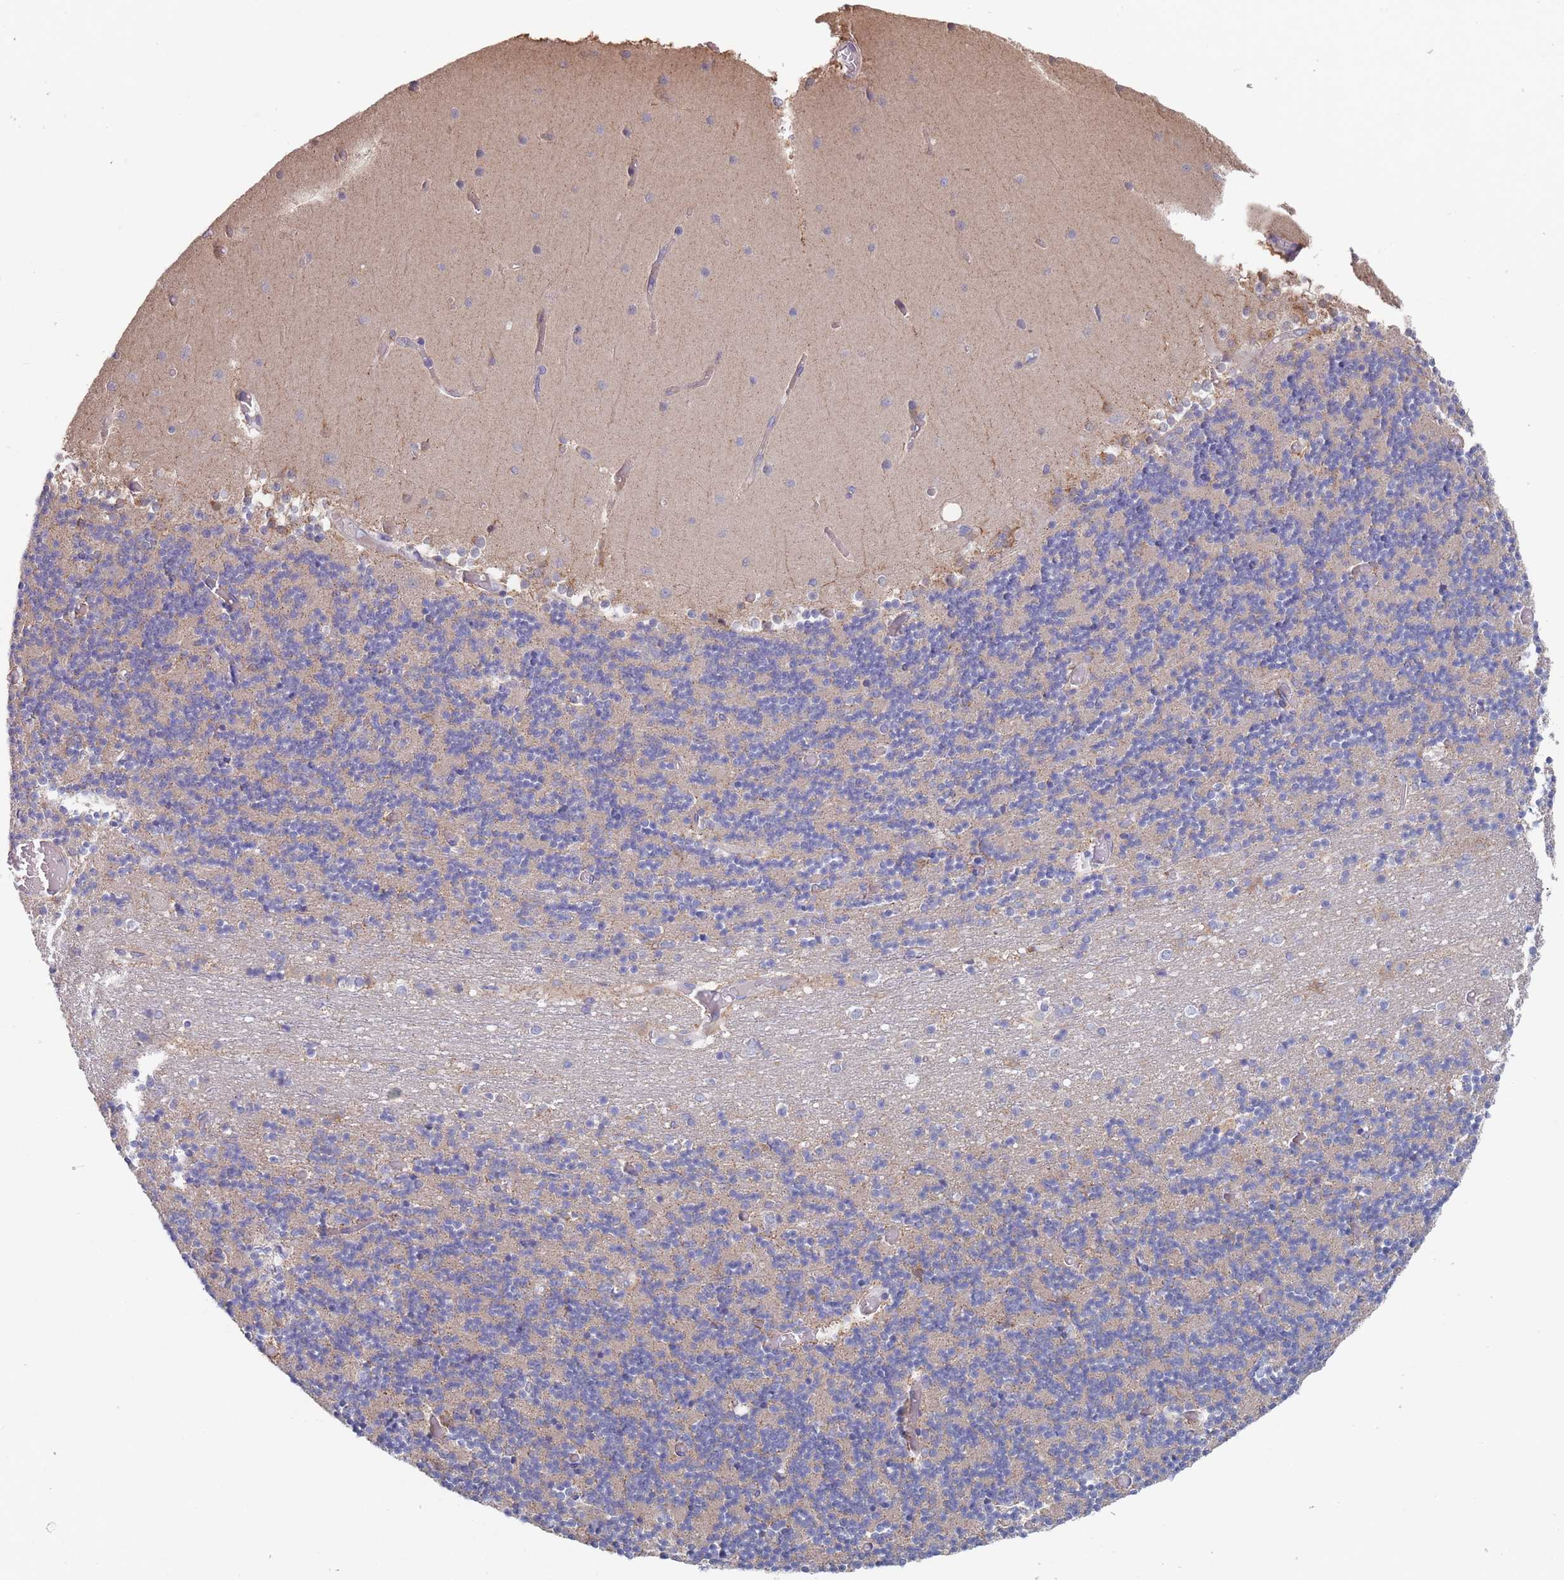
{"staining": {"intensity": "negative", "quantity": "none", "location": "none"}, "tissue": "cerebellum", "cell_type": "Cells in granular layer", "image_type": "normal", "snomed": [{"axis": "morphology", "description": "Normal tissue, NOS"}, {"axis": "topography", "description": "Cerebellum"}], "caption": "Immunohistochemistry of normal human cerebellum reveals no staining in cells in granular layer.", "gene": "NUB1", "patient": {"sex": "female", "age": 28}}